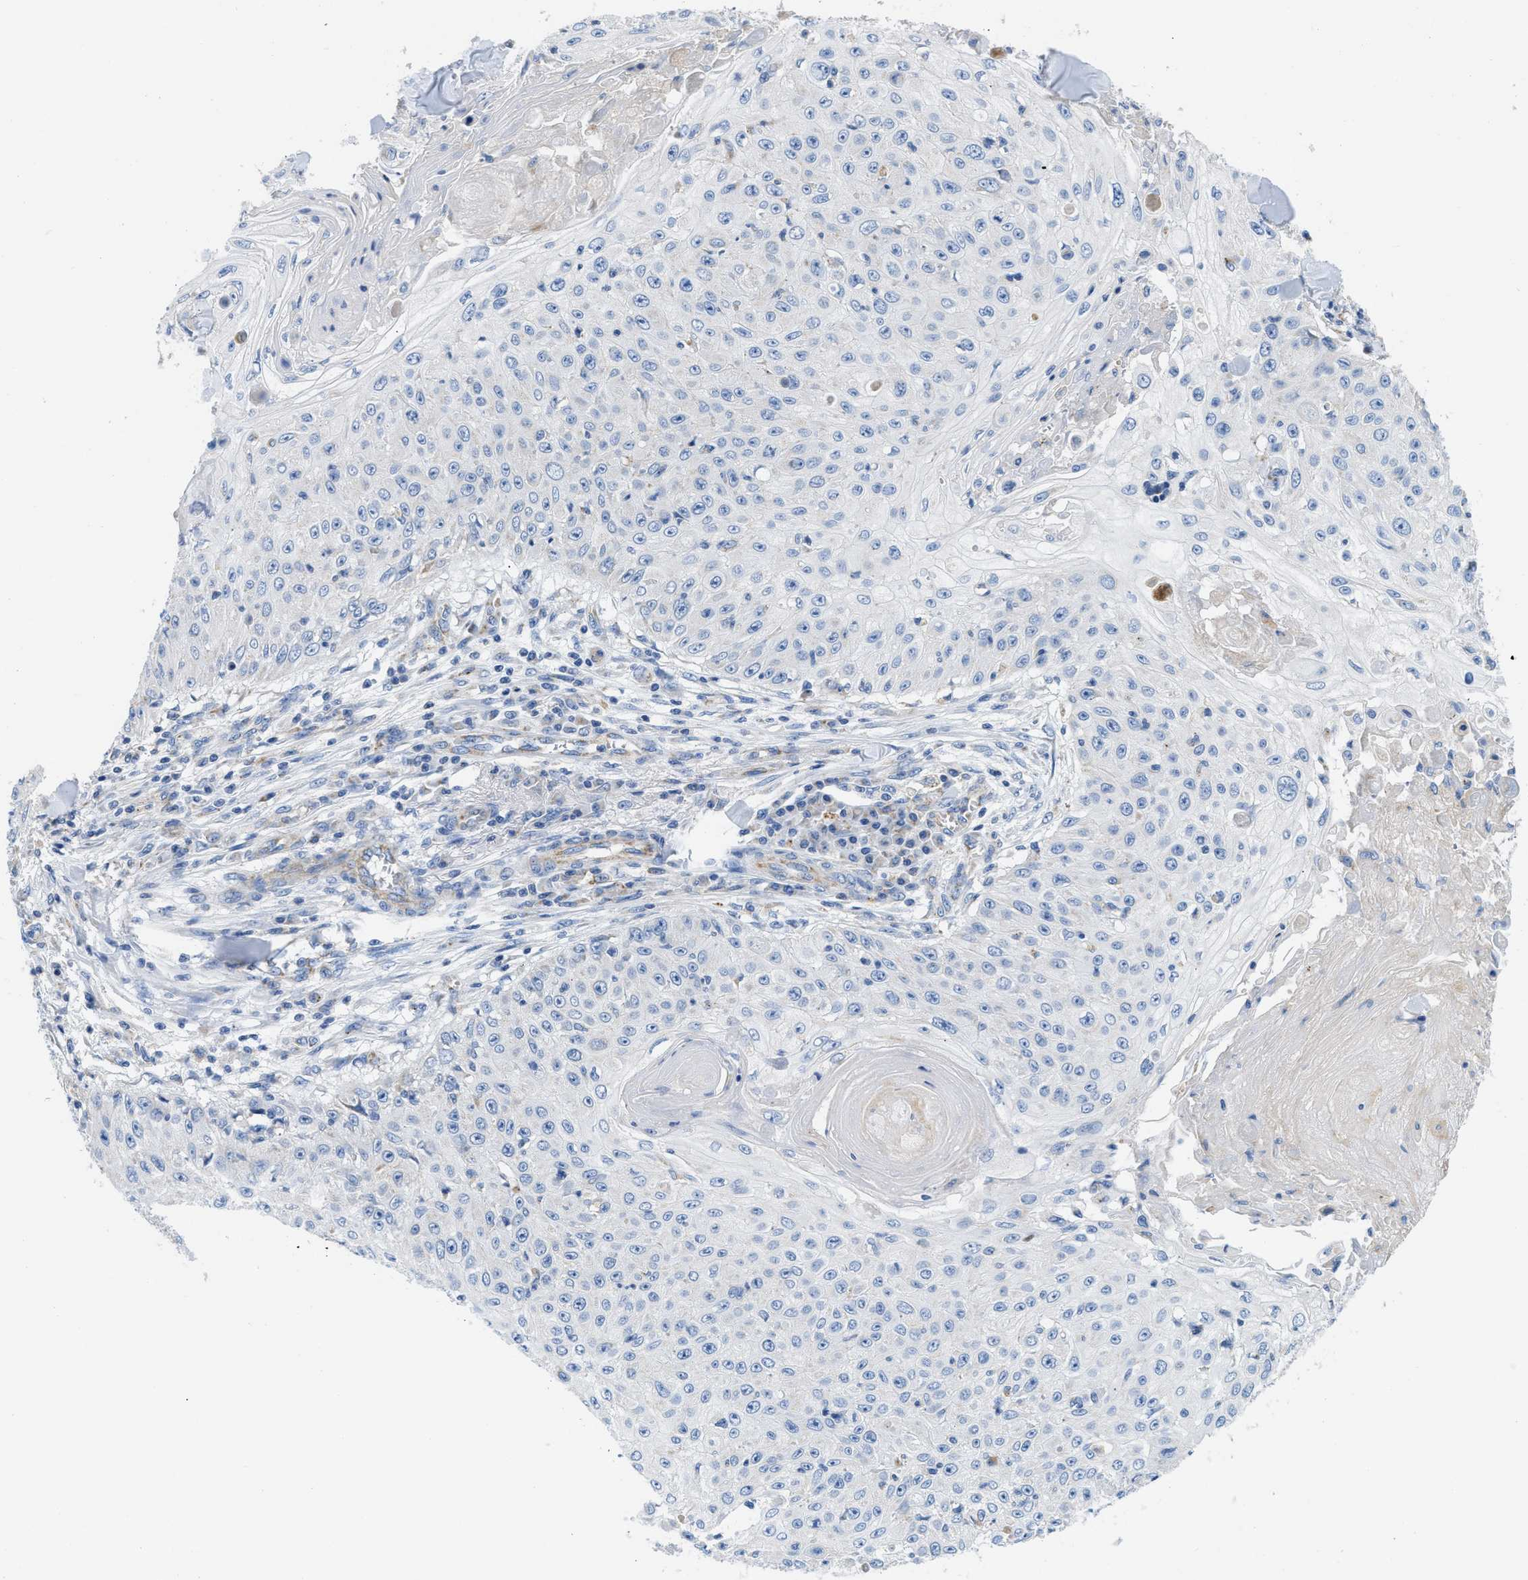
{"staining": {"intensity": "negative", "quantity": "none", "location": "none"}, "tissue": "skin cancer", "cell_type": "Tumor cells", "image_type": "cancer", "snomed": [{"axis": "morphology", "description": "Squamous cell carcinoma, NOS"}, {"axis": "topography", "description": "Skin"}], "caption": "This is an IHC histopathology image of human skin cancer (squamous cell carcinoma). There is no expression in tumor cells.", "gene": "SLC25A13", "patient": {"sex": "male", "age": 86}}